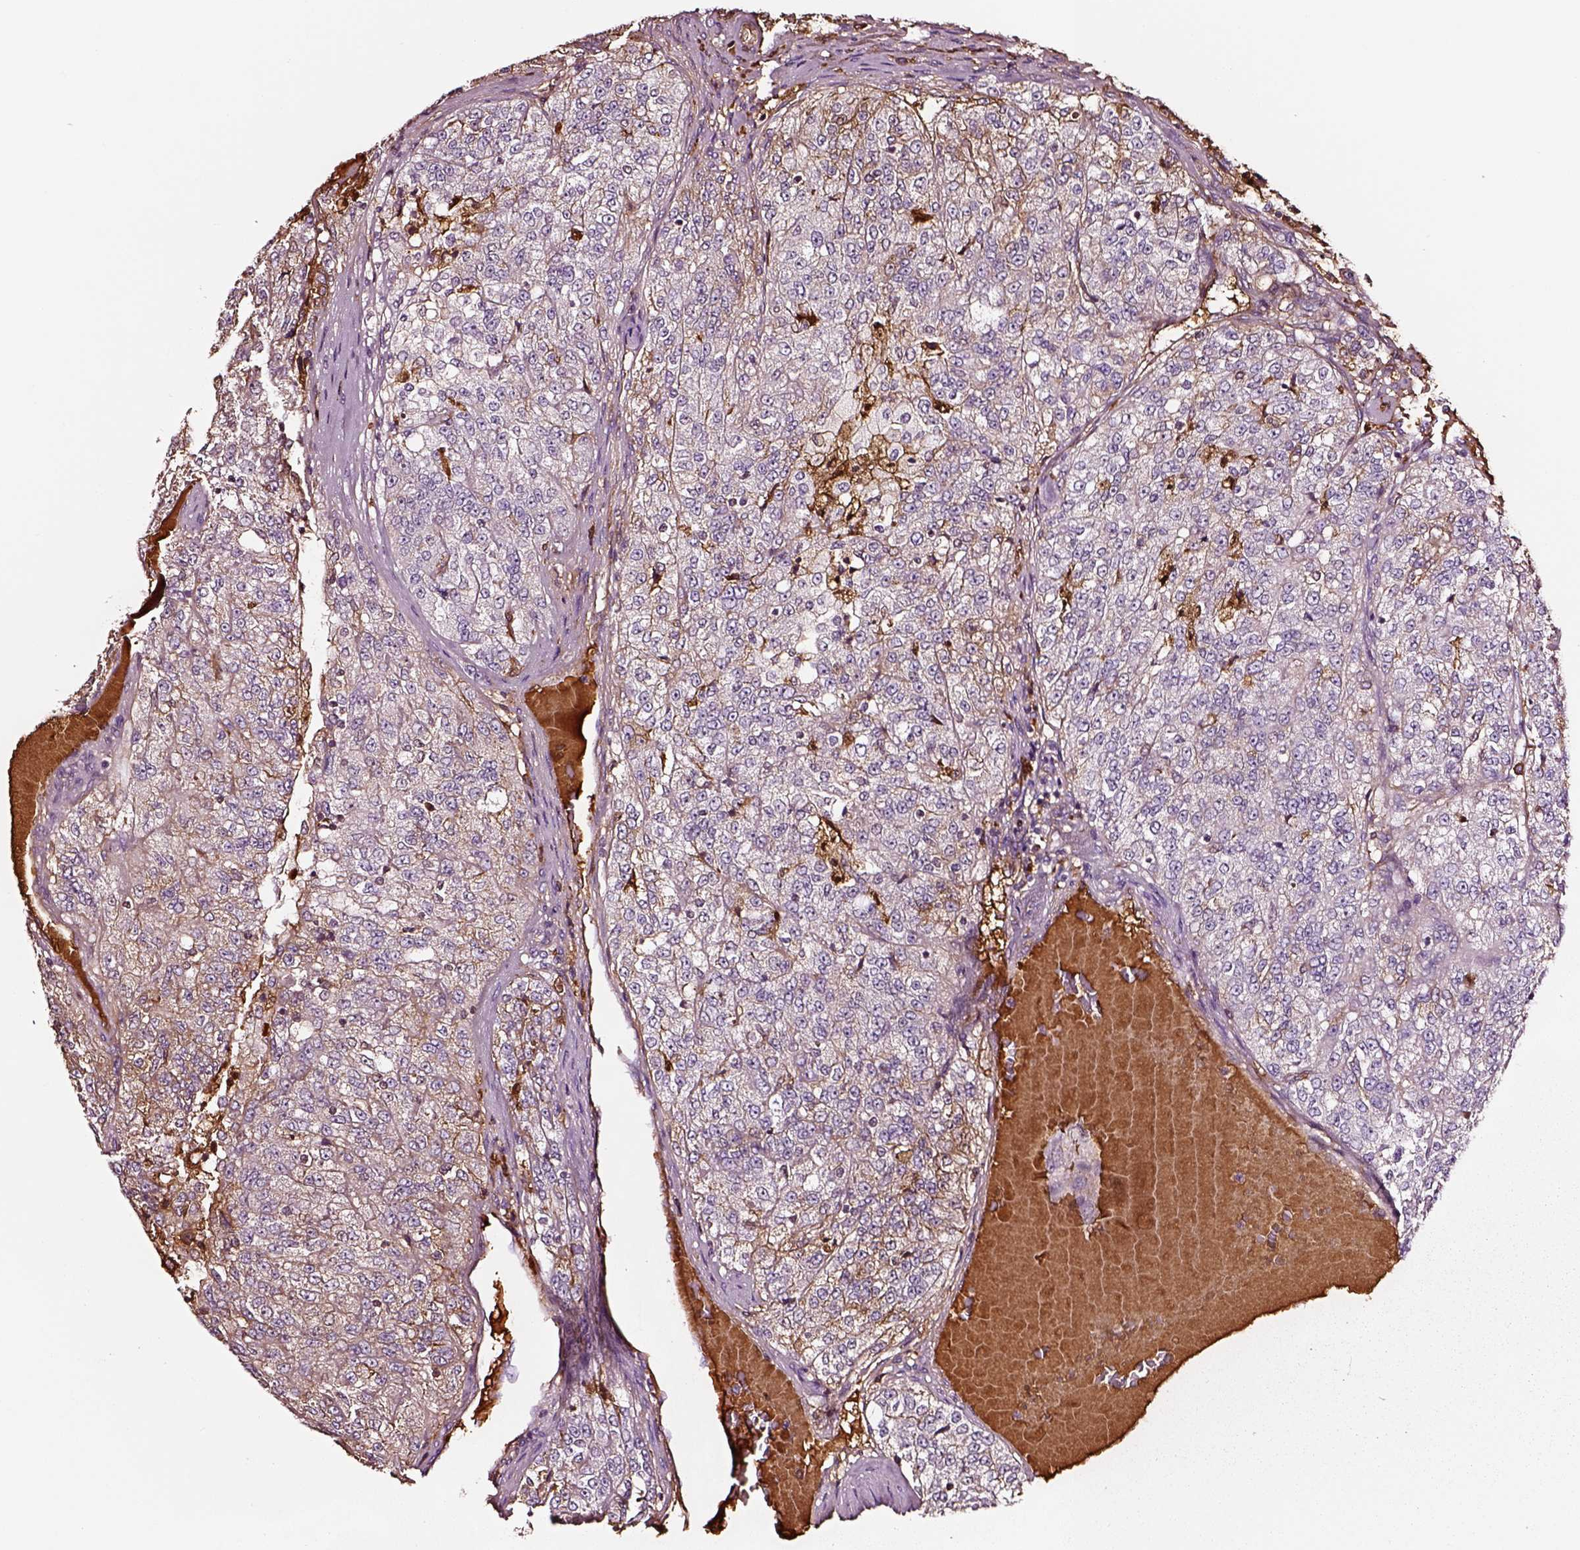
{"staining": {"intensity": "negative", "quantity": "none", "location": "none"}, "tissue": "renal cancer", "cell_type": "Tumor cells", "image_type": "cancer", "snomed": [{"axis": "morphology", "description": "Adenocarcinoma, NOS"}, {"axis": "topography", "description": "Kidney"}], "caption": "Immunohistochemical staining of human renal cancer (adenocarcinoma) demonstrates no significant positivity in tumor cells.", "gene": "TF", "patient": {"sex": "female", "age": 63}}